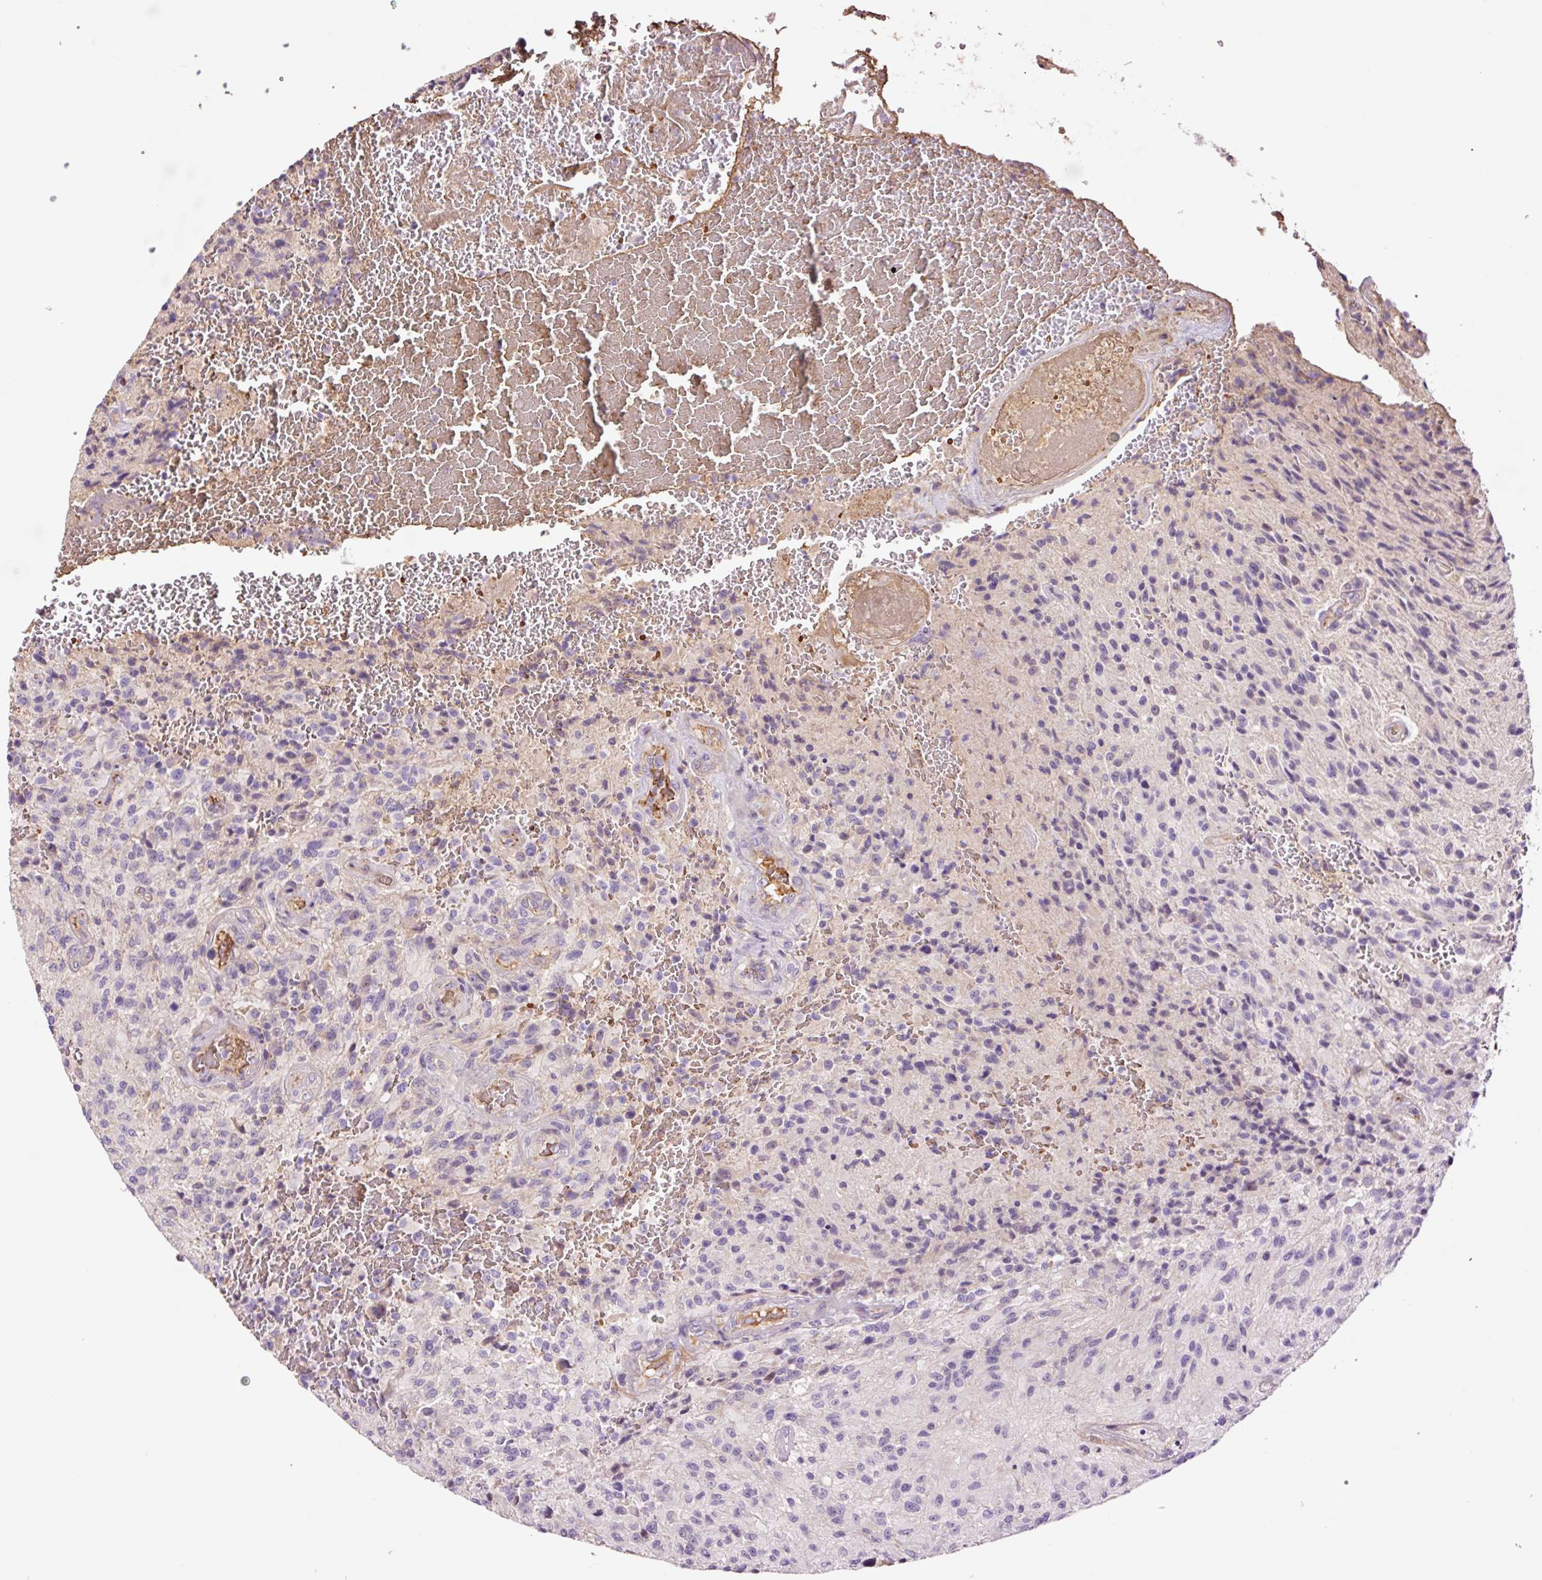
{"staining": {"intensity": "negative", "quantity": "none", "location": "none"}, "tissue": "glioma", "cell_type": "Tumor cells", "image_type": "cancer", "snomed": [{"axis": "morphology", "description": "Normal tissue, NOS"}, {"axis": "morphology", "description": "Glioma, malignant, High grade"}, {"axis": "topography", "description": "Cerebral cortex"}], "caption": "Immunohistochemistry (IHC) micrograph of human malignant glioma (high-grade) stained for a protein (brown), which shows no staining in tumor cells.", "gene": "TMEM235", "patient": {"sex": "male", "age": 56}}